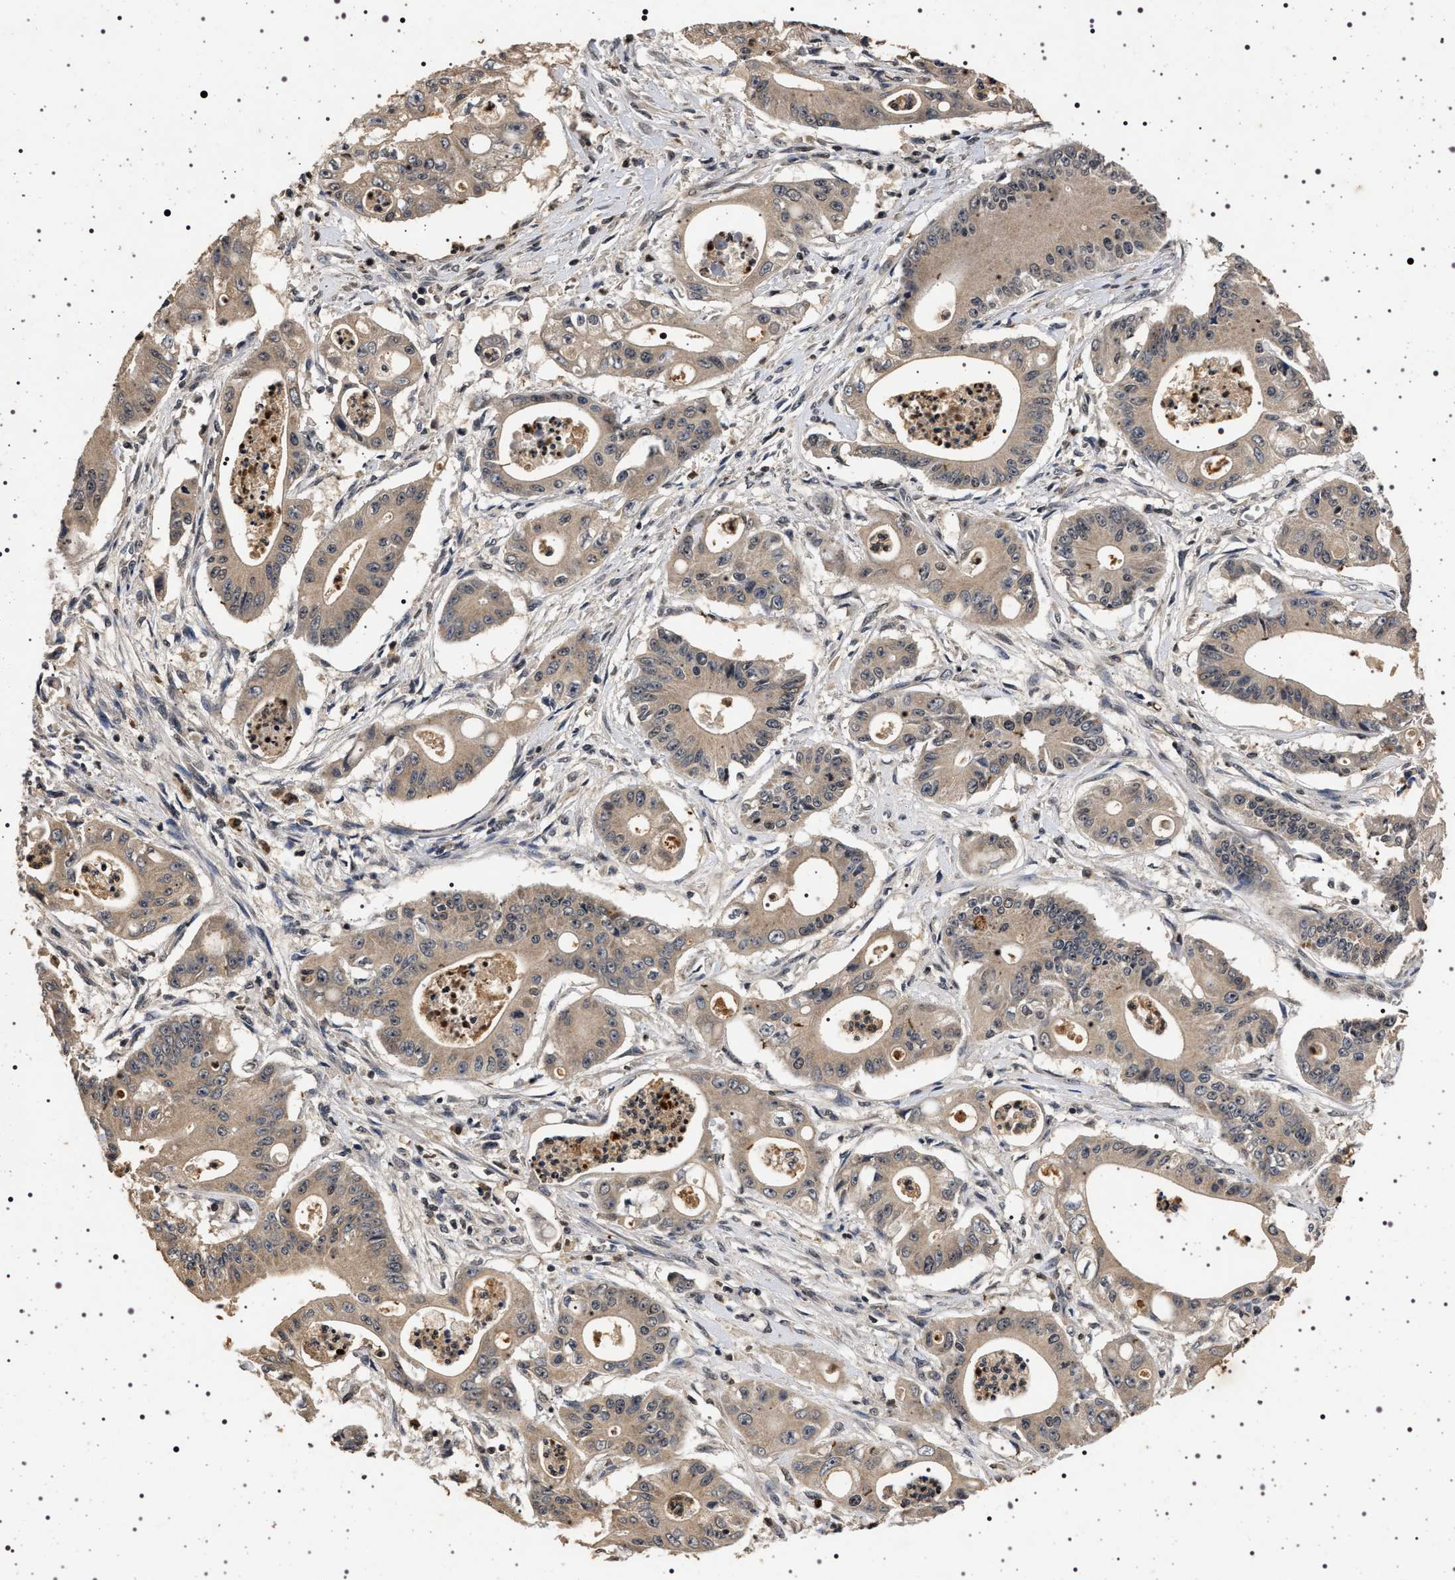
{"staining": {"intensity": "weak", "quantity": ">75%", "location": "cytoplasmic/membranous"}, "tissue": "pancreatic cancer", "cell_type": "Tumor cells", "image_type": "cancer", "snomed": [{"axis": "morphology", "description": "Normal tissue, NOS"}, {"axis": "topography", "description": "Lymph node"}], "caption": "Brown immunohistochemical staining in pancreatic cancer demonstrates weak cytoplasmic/membranous staining in approximately >75% of tumor cells.", "gene": "CDKN1B", "patient": {"sex": "male", "age": 62}}